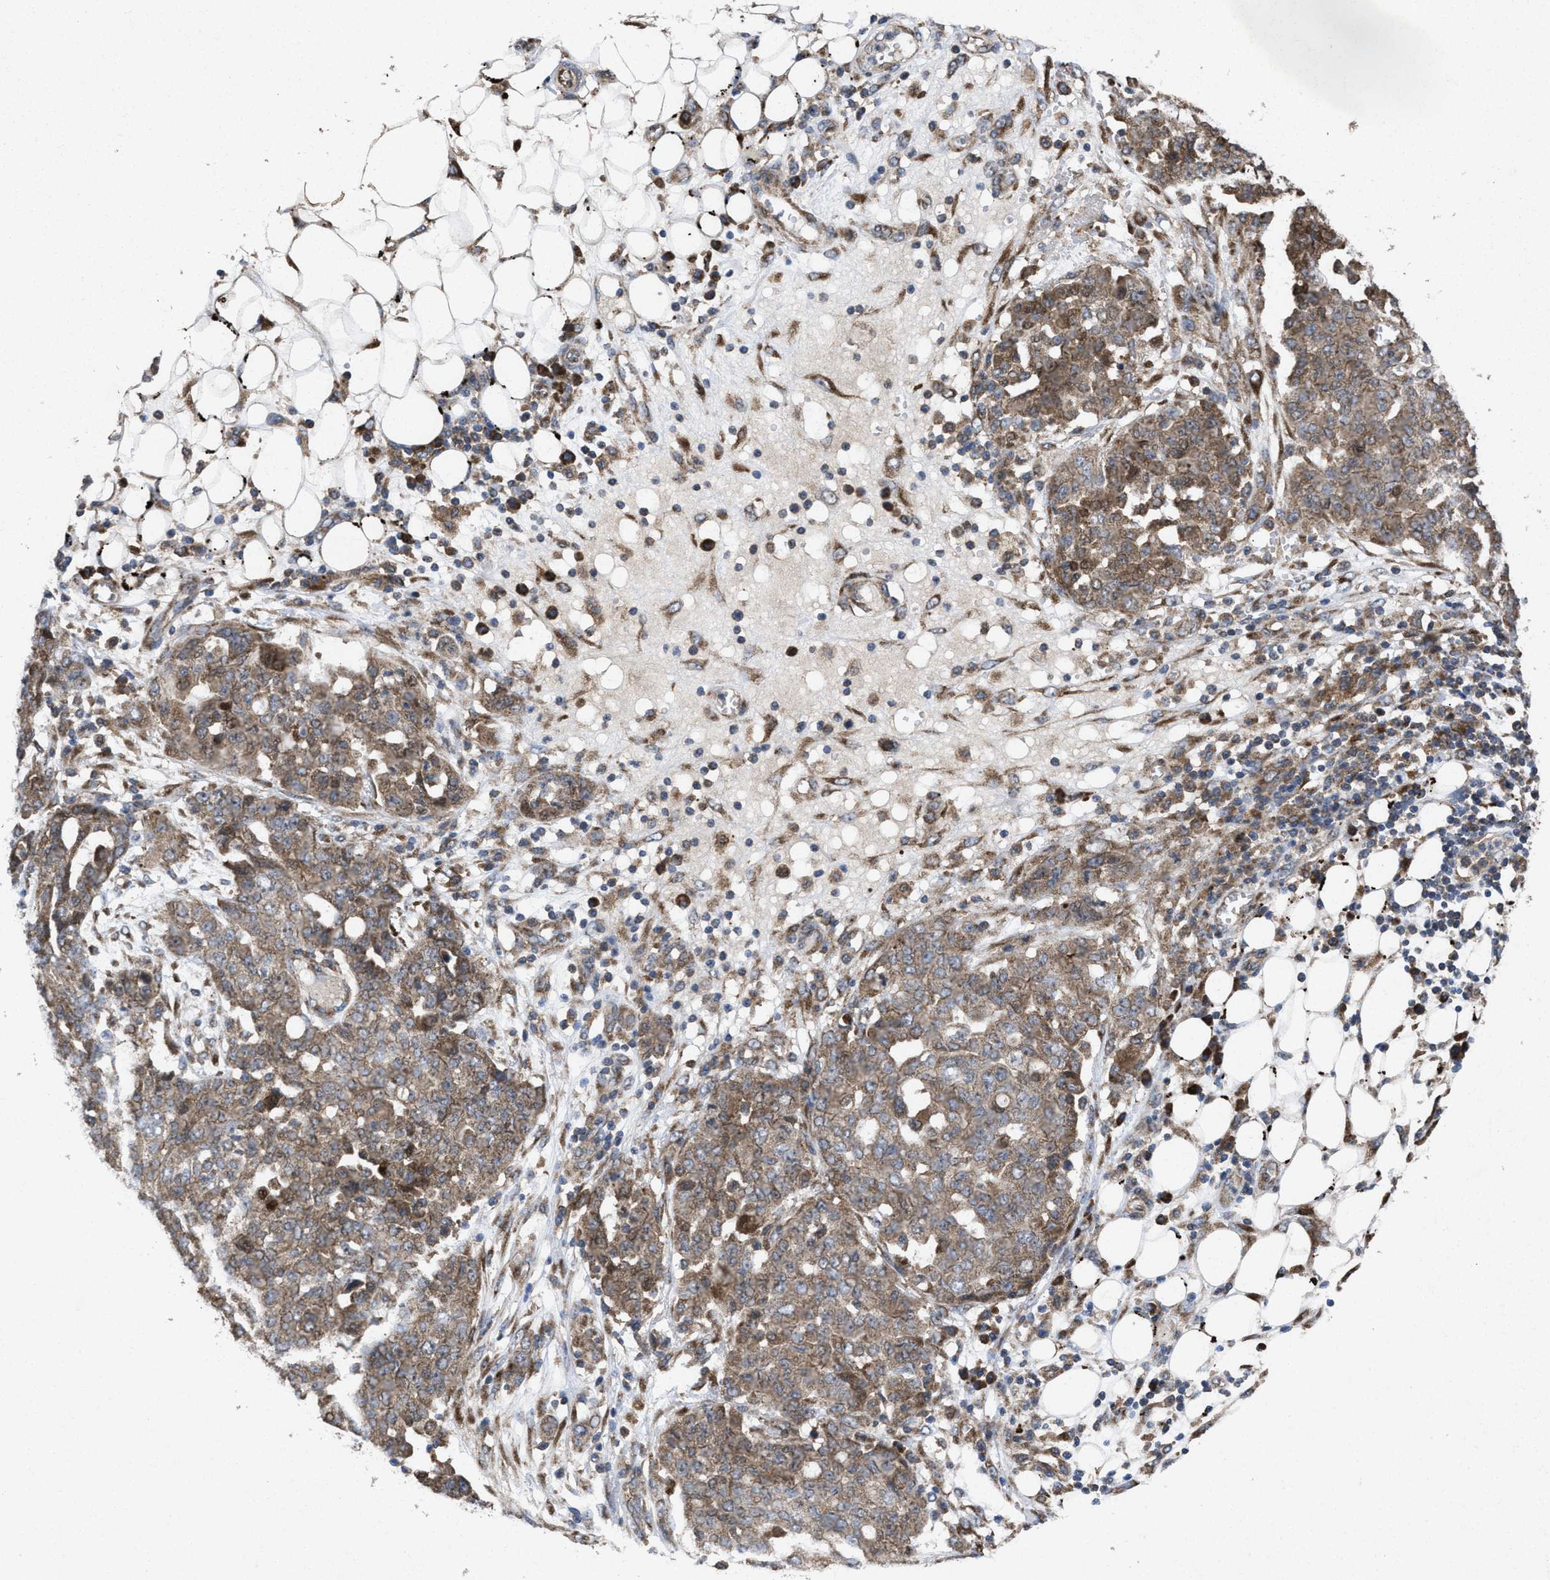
{"staining": {"intensity": "moderate", "quantity": ">75%", "location": "cytoplasmic/membranous"}, "tissue": "ovarian cancer", "cell_type": "Tumor cells", "image_type": "cancer", "snomed": [{"axis": "morphology", "description": "Cystadenocarcinoma, serous, NOS"}, {"axis": "topography", "description": "Soft tissue"}, {"axis": "topography", "description": "Ovary"}], "caption": "Immunohistochemistry (IHC) of ovarian cancer shows medium levels of moderate cytoplasmic/membranous positivity in approximately >75% of tumor cells. The protein of interest is shown in brown color, while the nuclei are stained blue.", "gene": "MSI2", "patient": {"sex": "female", "age": 57}}